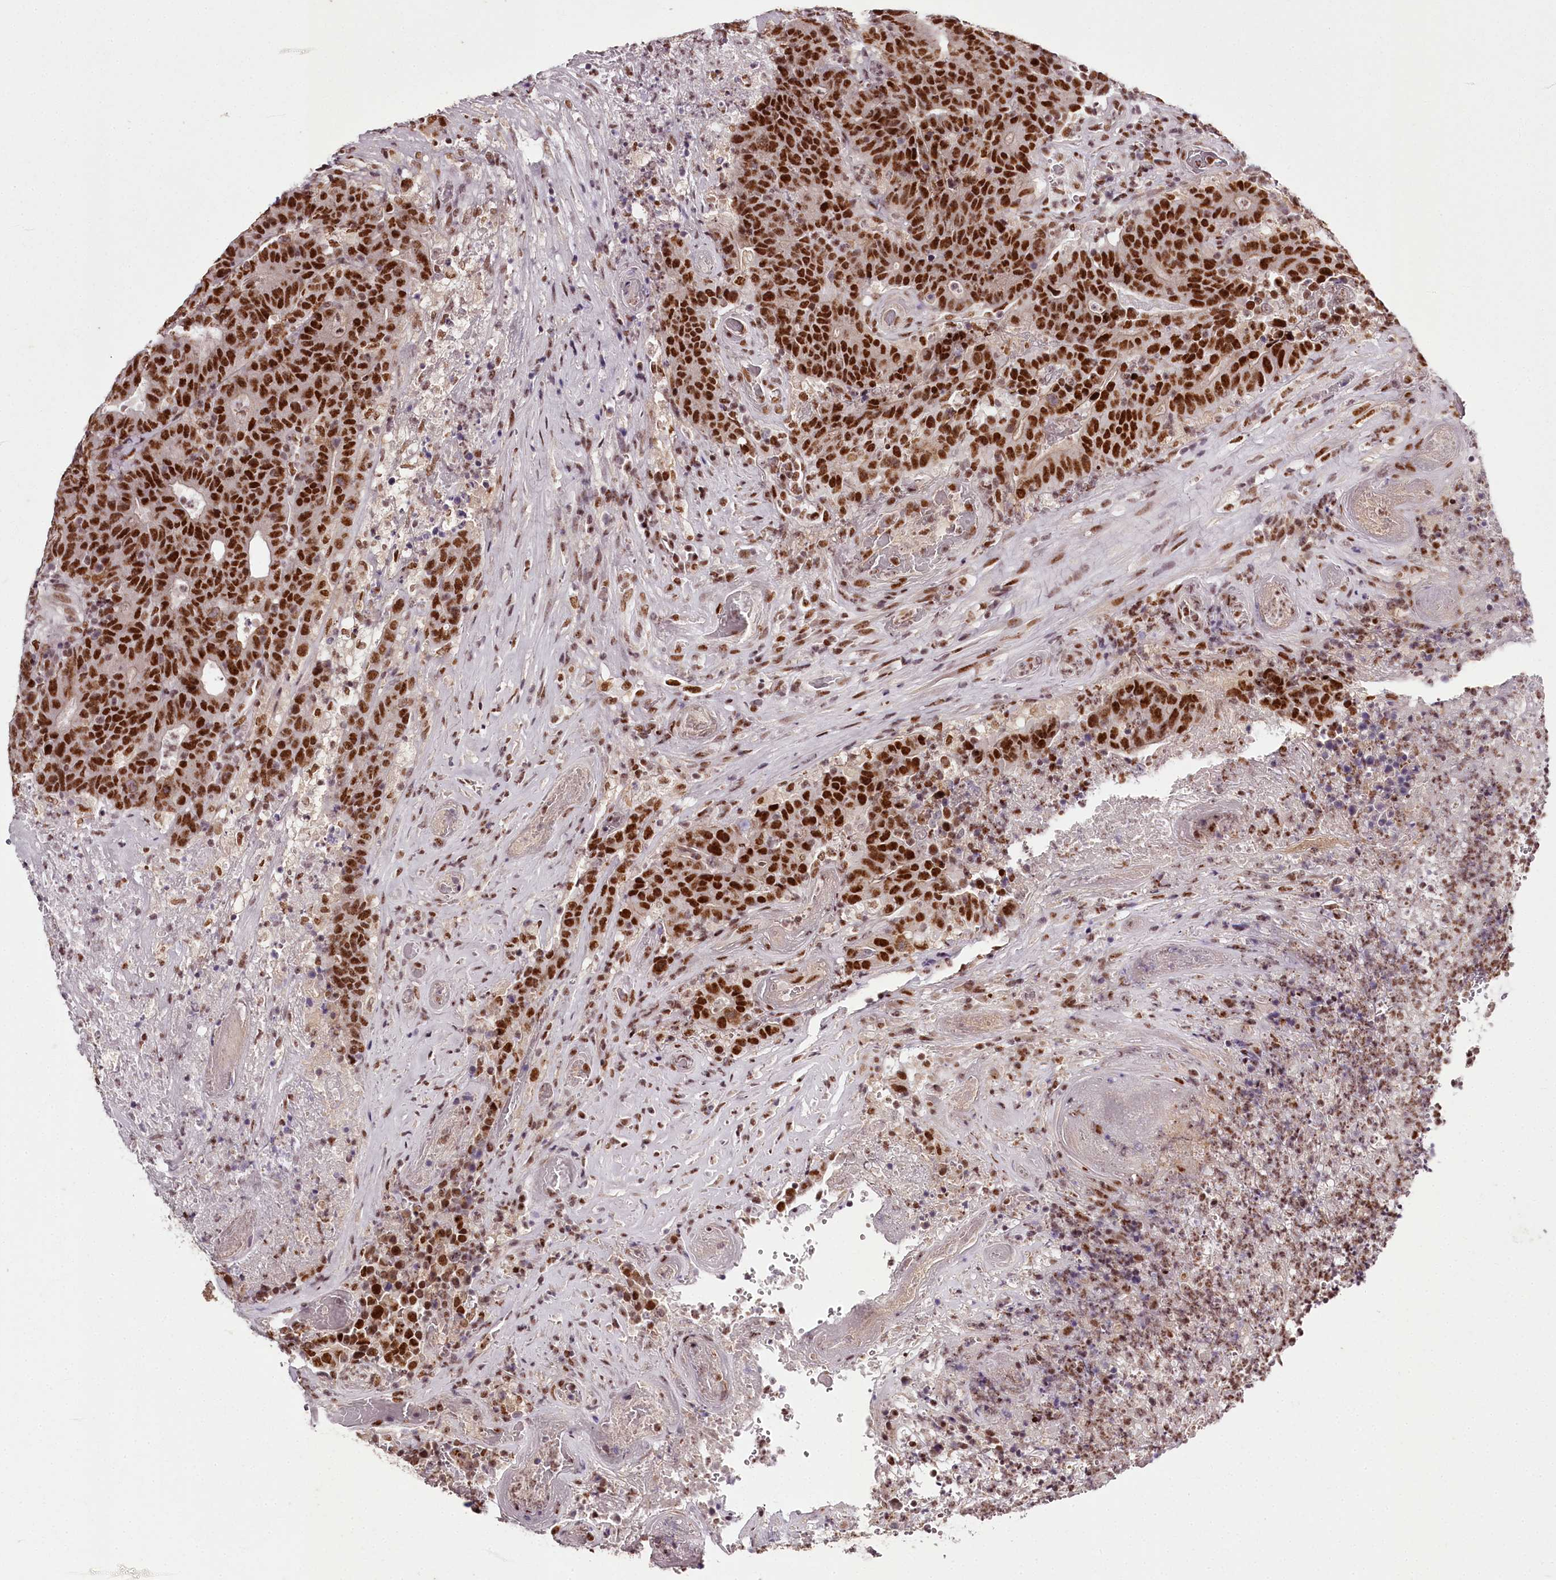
{"staining": {"intensity": "strong", "quantity": ">75%", "location": "nuclear"}, "tissue": "colorectal cancer", "cell_type": "Tumor cells", "image_type": "cancer", "snomed": [{"axis": "morphology", "description": "Adenocarcinoma, NOS"}, {"axis": "topography", "description": "Colon"}], "caption": "There is high levels of strong nuclear positivity in tumor cells of colorectal cancer (adenocarcinoma), as demonstrated by immunohistochemical staining (brown color).", "gene": "PSPC1", "patient": {"sex": "female", "age": 75}}